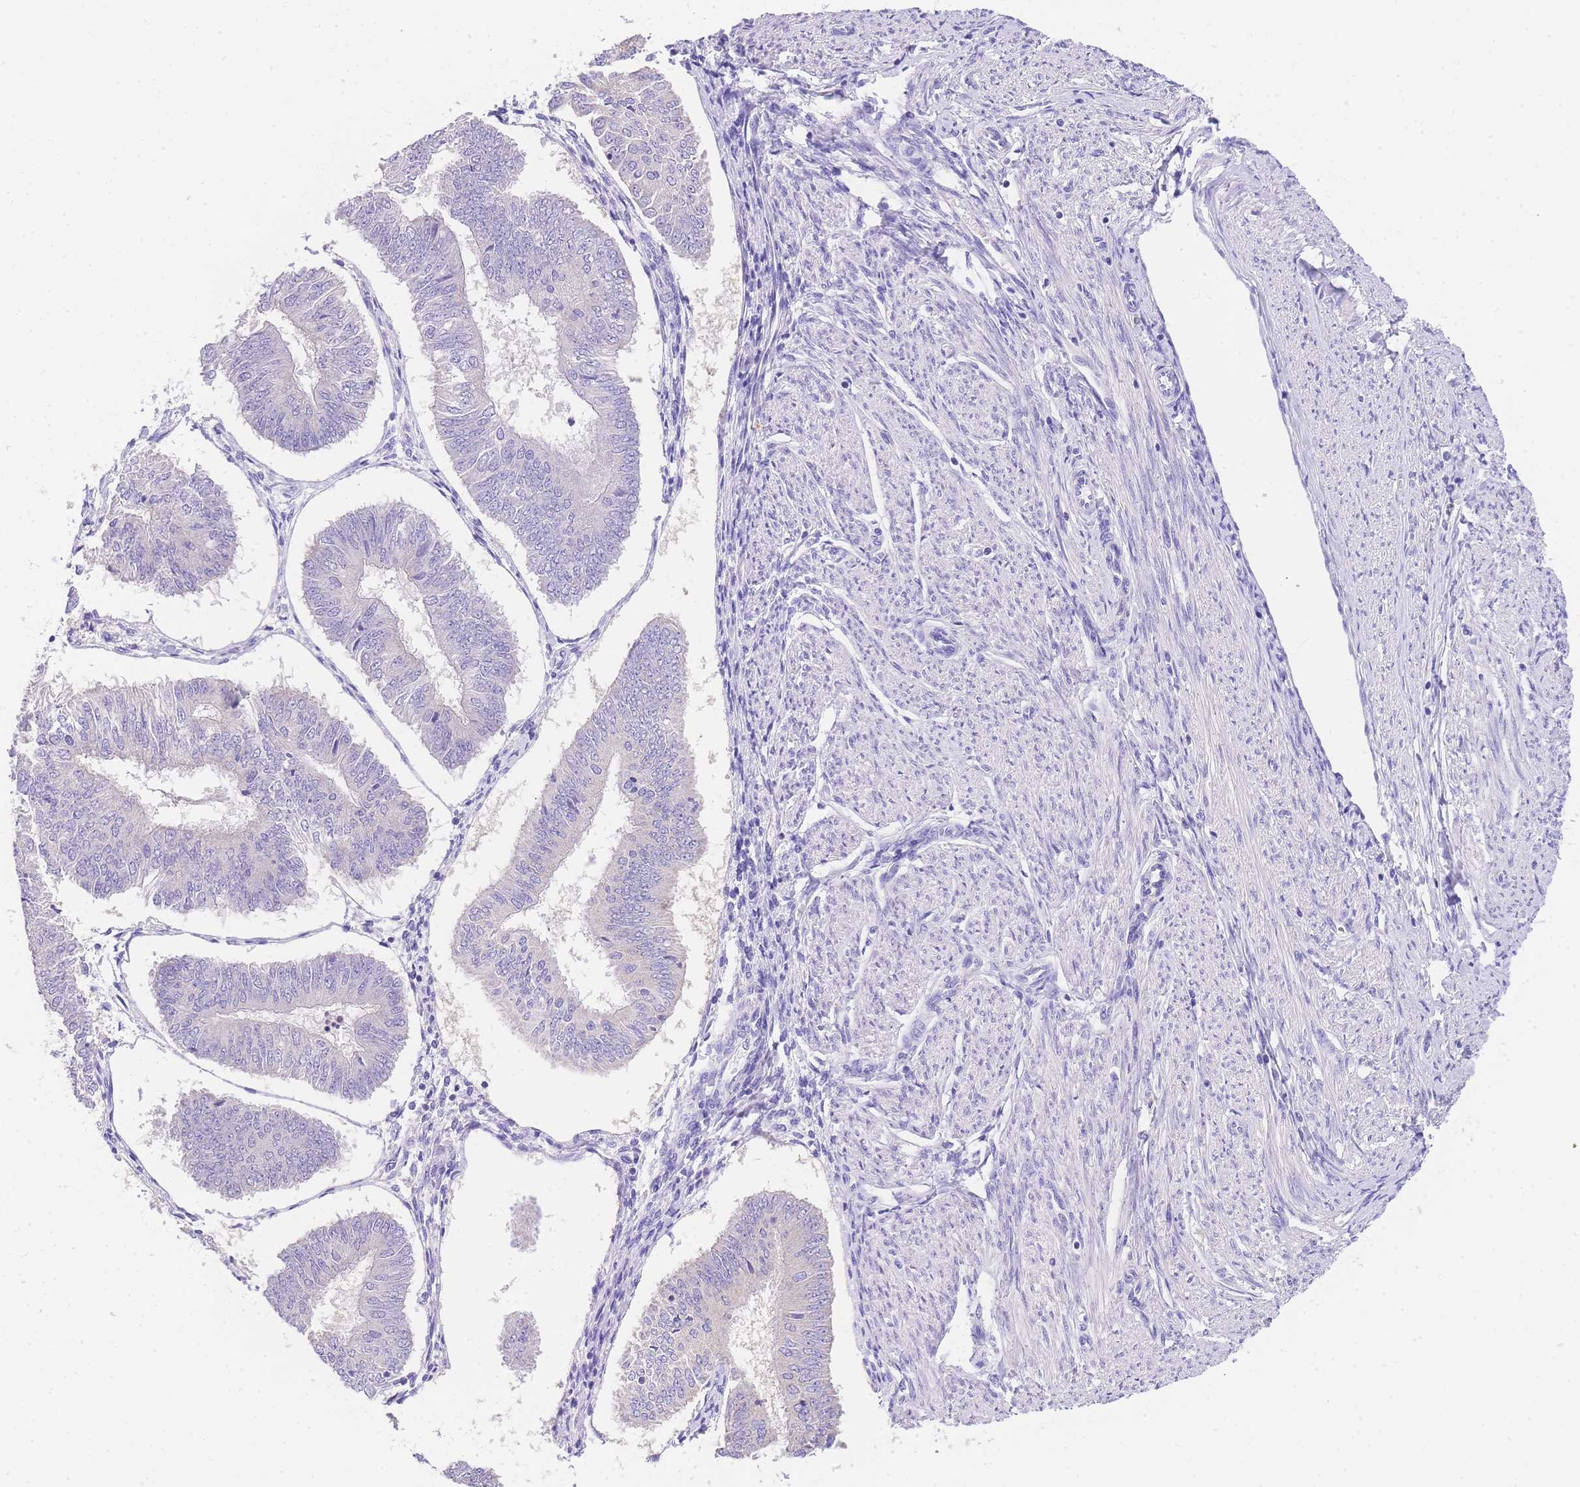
{"staining": {"intensity": "negative", "quantity": "none", "location": "none"}, "tissue": "endometrial cancer", "cell_type": "Tumor cells", "image_type": "cancer", "snomed": [{"axis": "morphology", "description": "Adenocarcinoma, NOS"}, {"axis": "topography", "description": "Endometrium"}], "caption": "IHC of human endometrial adenocarcinoma displays no expression in tumor cells.", "gene": "EPN2", "patient": {"sex": "female", "age": 58}}